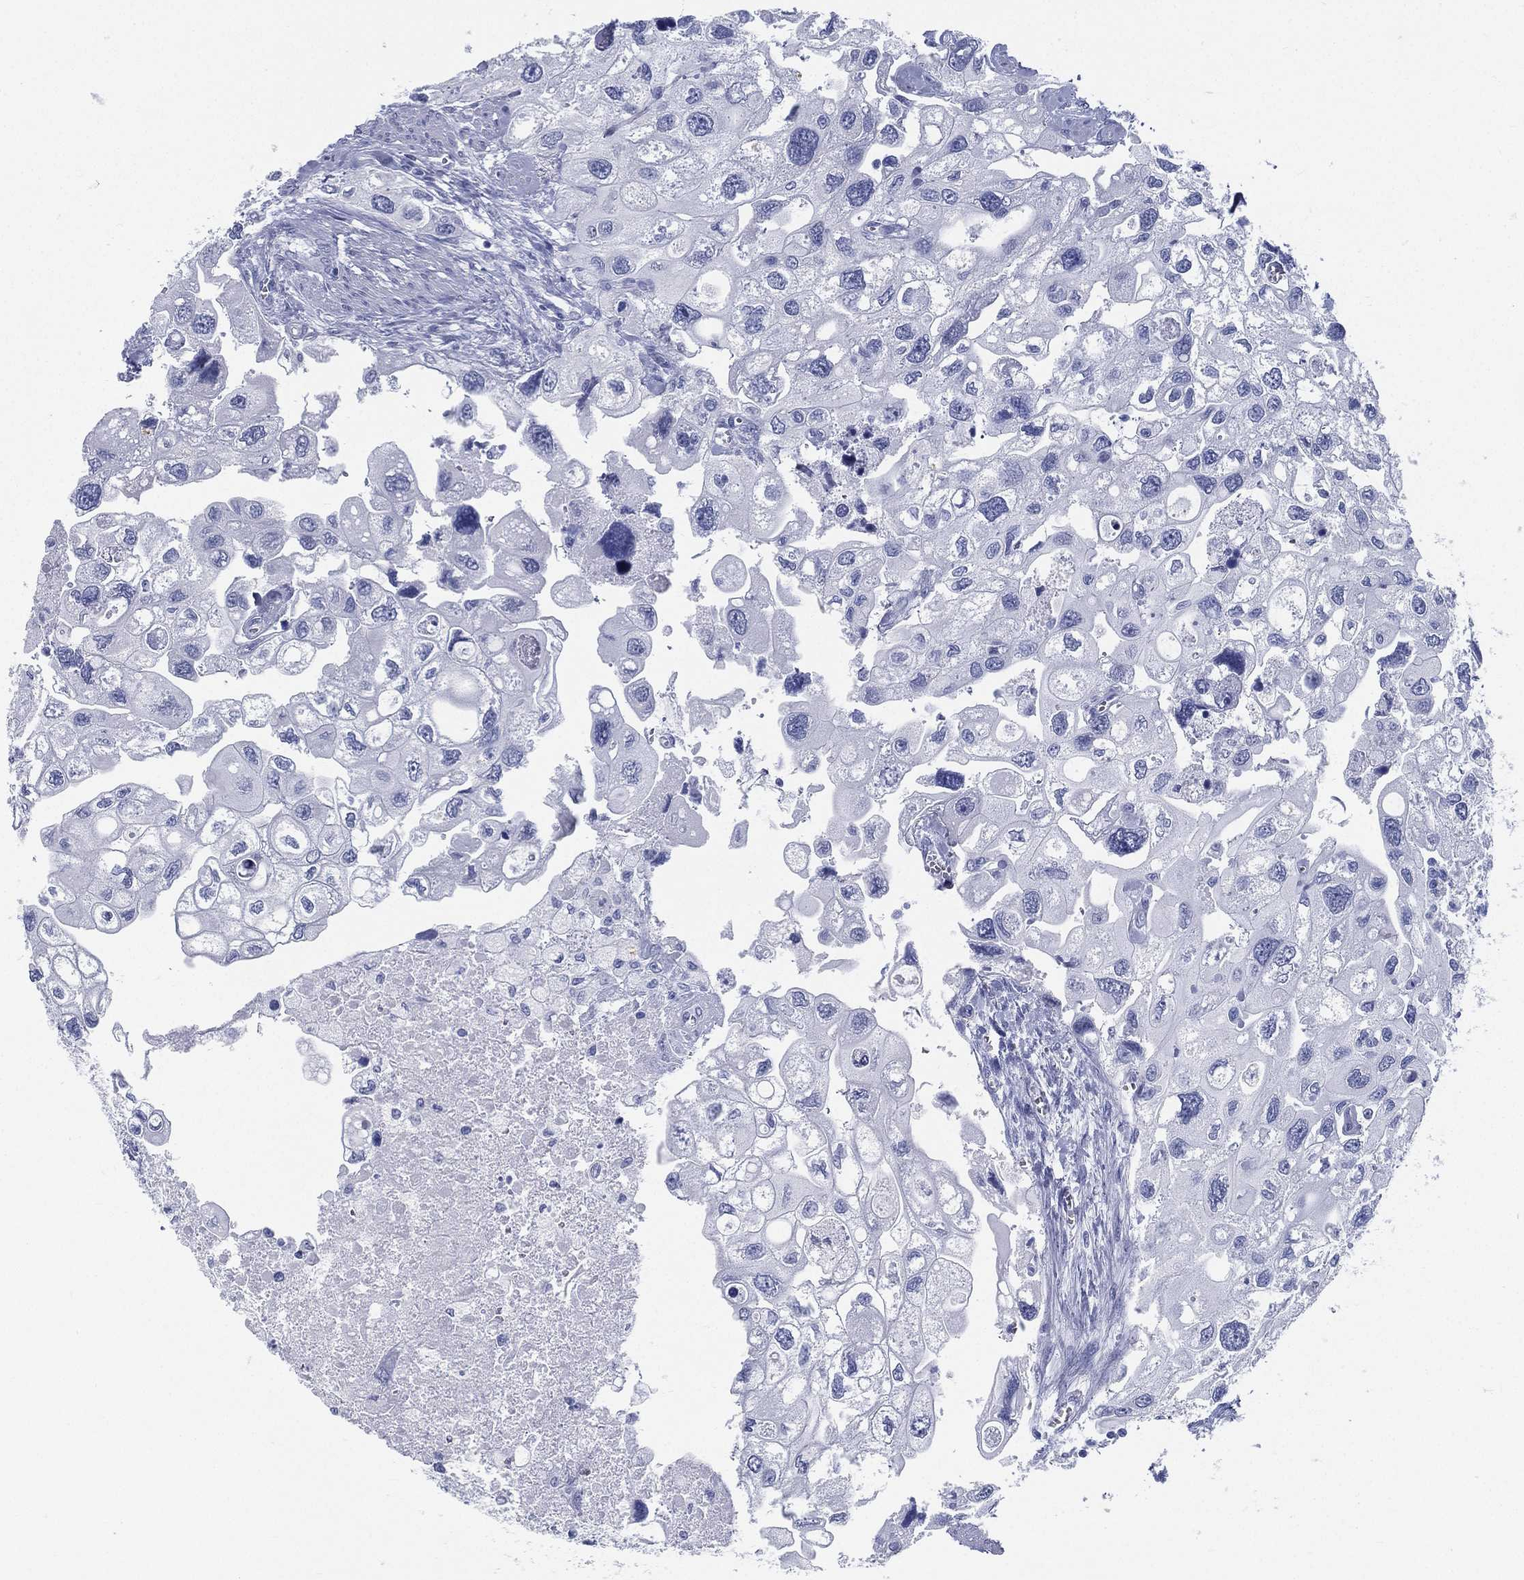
{"staining": {"intensity": "negative", "quantity": "none", "location": "none"}, "tissue": "urothelial cancer", "cell_type": "Tumor cells", "image_type": "cancer", "snomed": [{"axis": "morphology", "description": "Urothelial carcinoma, High grade"}, {"axis": "topography", "description": "Urinary bladder"}], "caption": "Tumor cells are negative for protein expression in human high-grade urothelial carcinoma. (DAB immunohistochemistry (IHC) with hematoxylin counter stain).", "gene": "ATP1B2", "patient": {"sex": "male", "age": 59}}